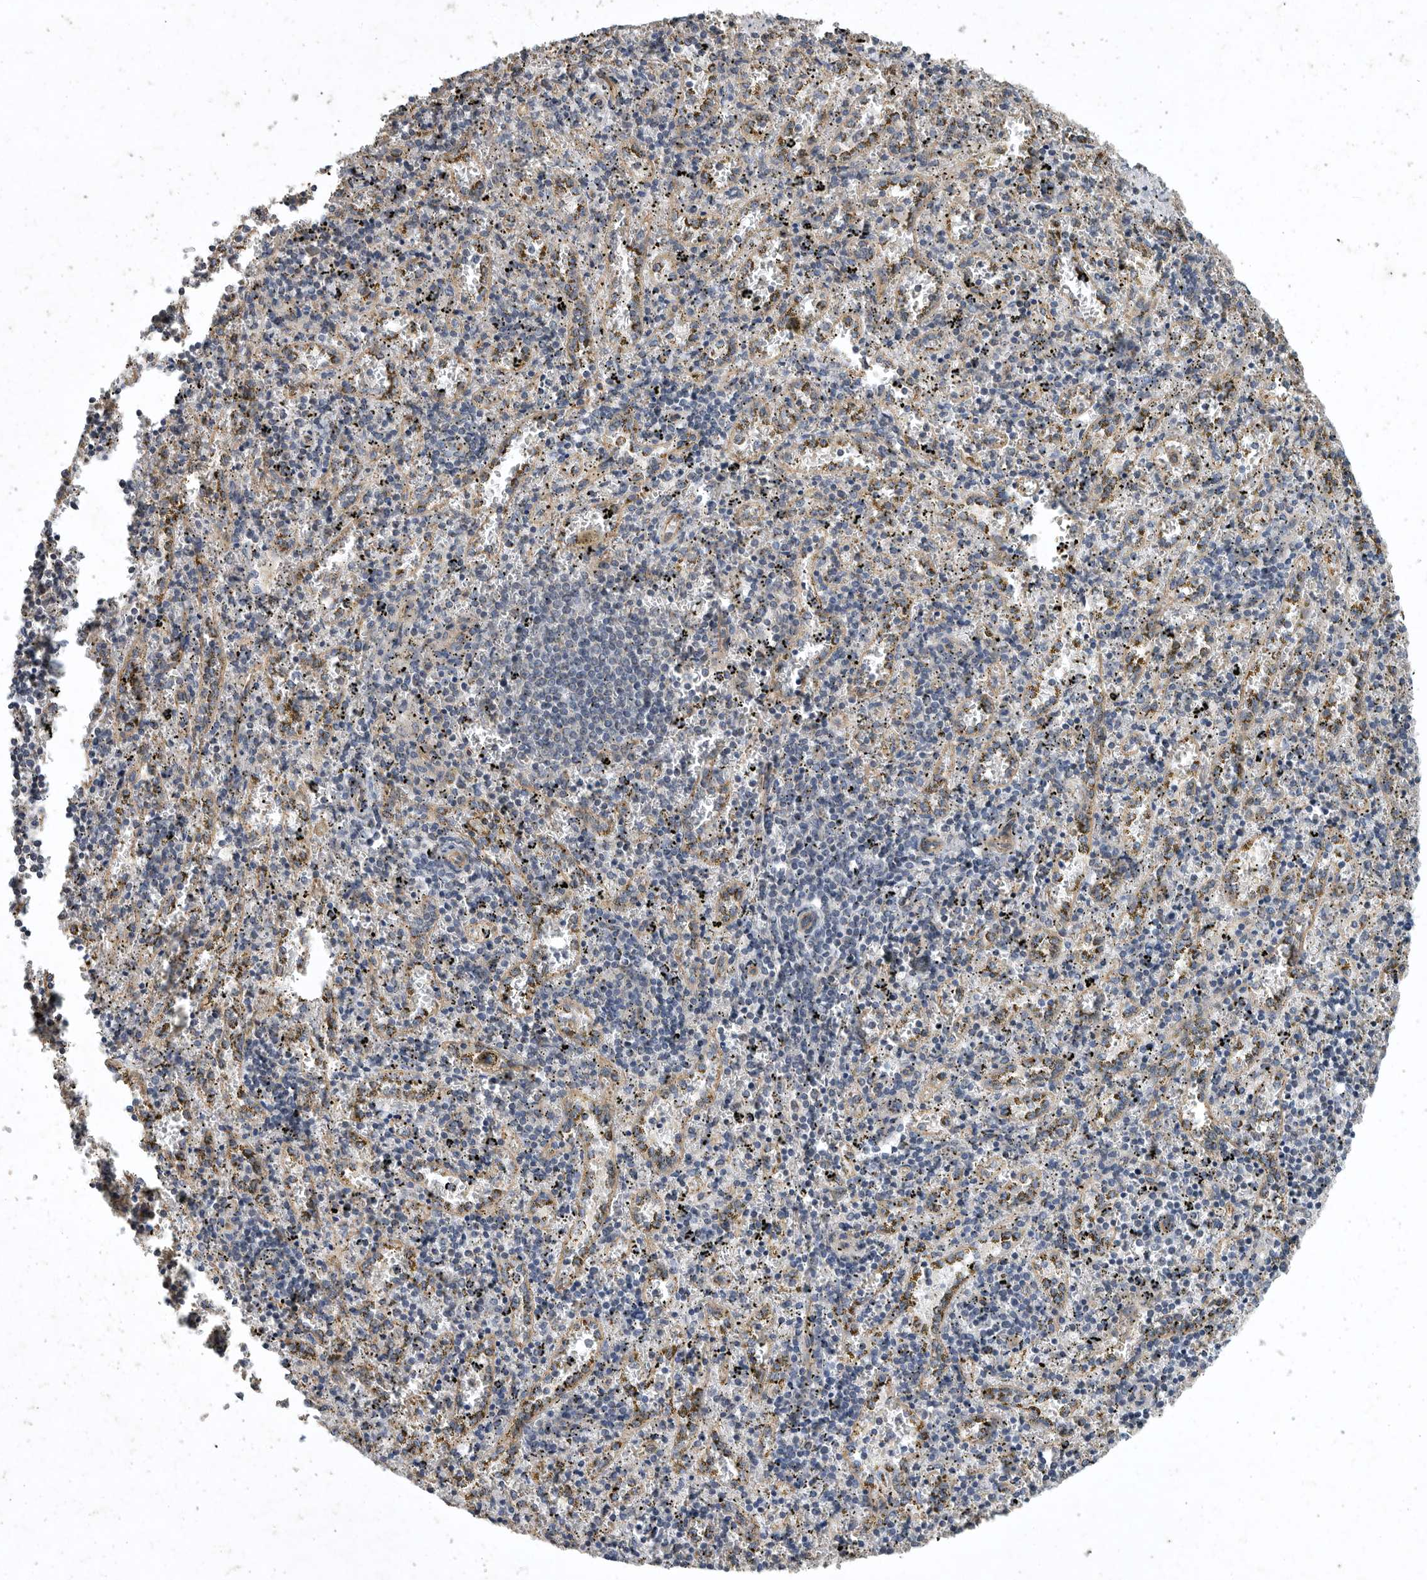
{"staining": {"intensity": "negative", "quantity": "none", "location": "none"}, "tissue": "spleen", "cell_type": "Cells in red pulp", "image_type": "normal", "snomed": [{"axis": "morphology", "description": "Normal tissue, NOS"}, {"axis": "topography", "description": "Spleen"}], "caption": "This is a photomicrograph of immunohistochemistry (IHC) staining of normal spleen, which shows no expression in cells in red pulp. (DAB (3,3'-diaminobenzidine) immunohistochemistry visualized using brightfield microscopy, high magnification).", "gene": "MLPH", "patient": {"sex": "male", "age": 11}}